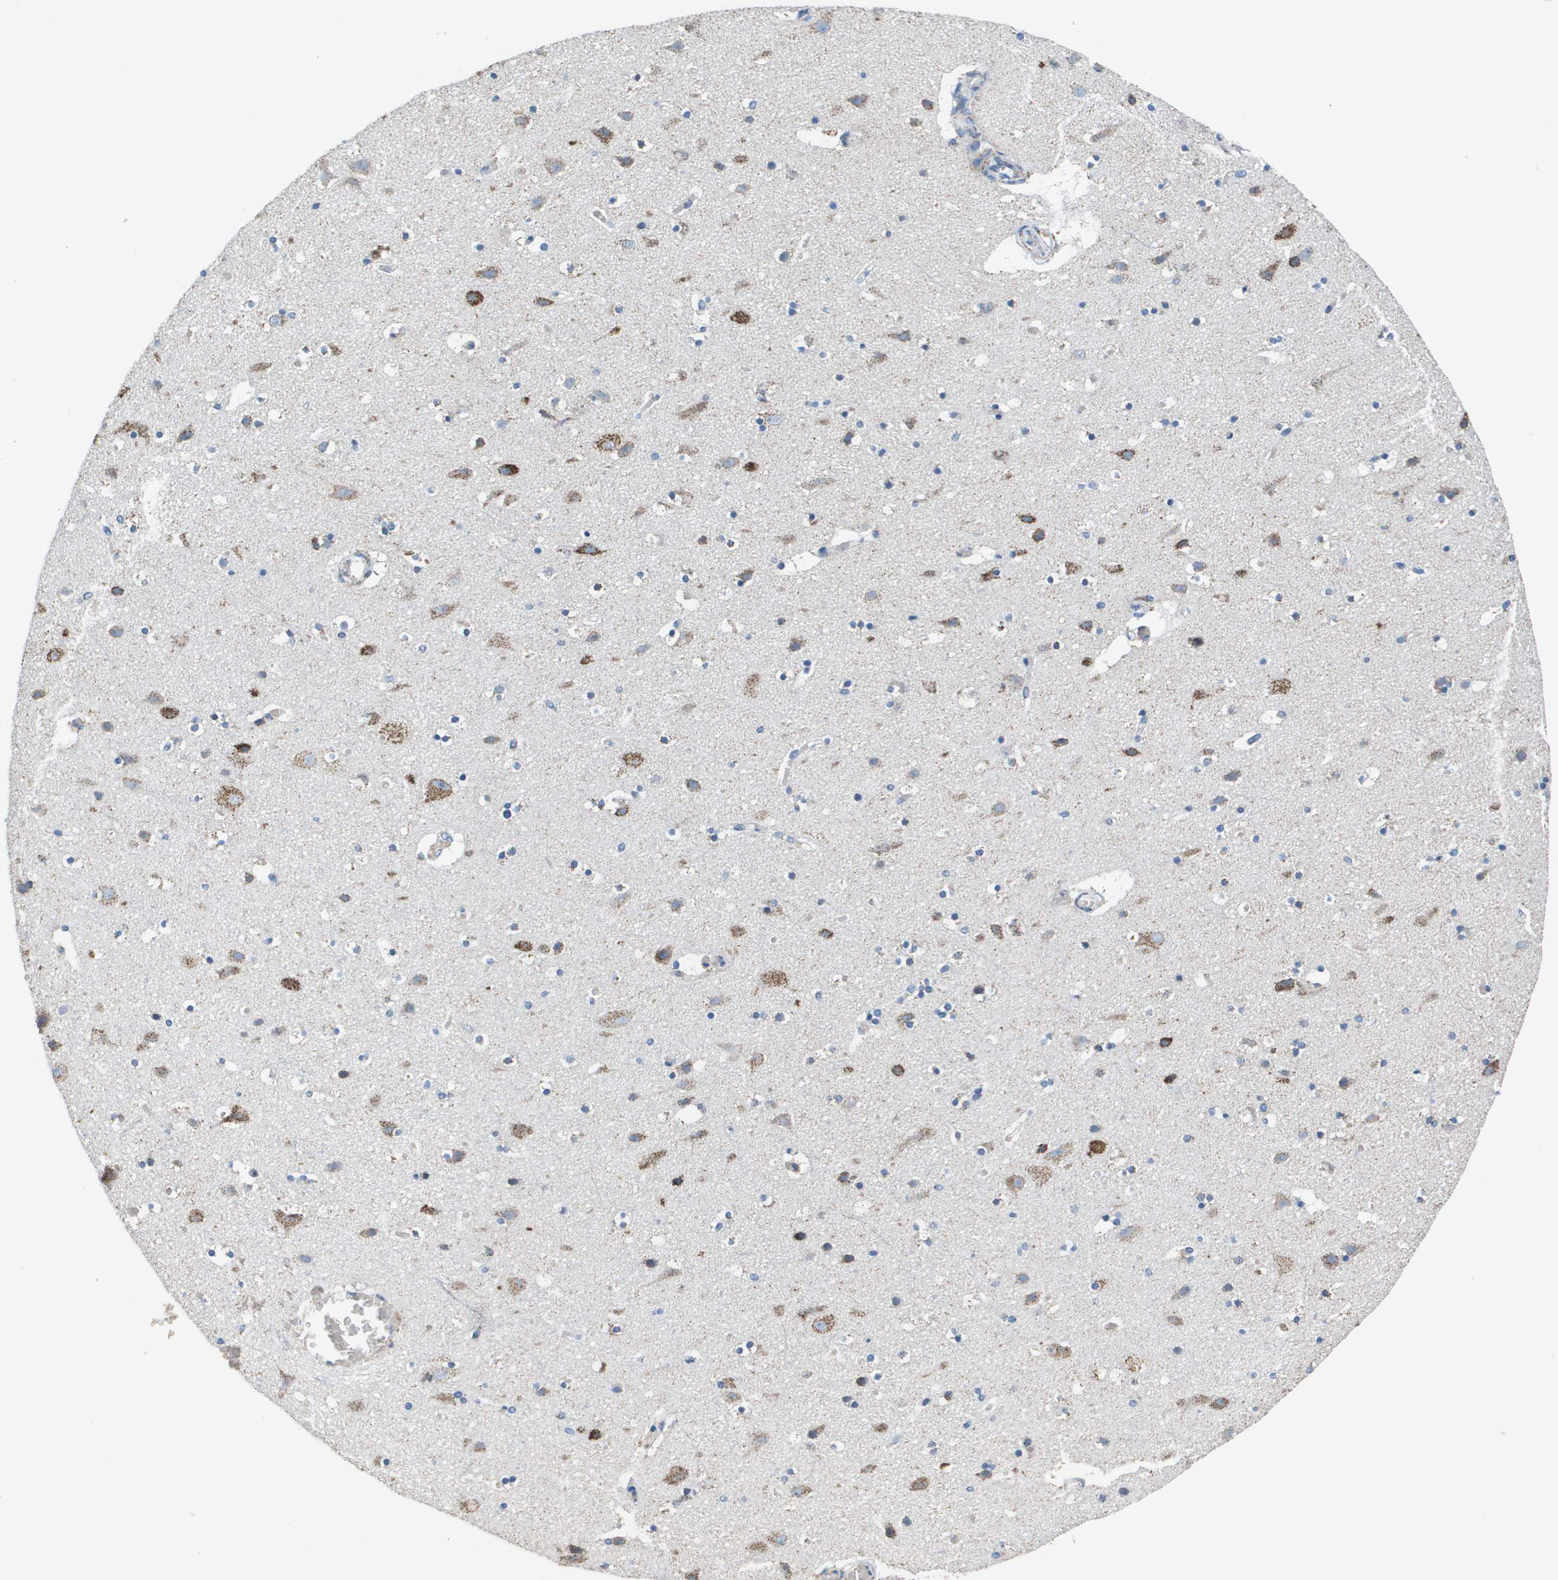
{"staining": {"intensity": "negative", "quantity": "none", "location": "none"}, "tissue": "cerebral cortex", "cell_type": "Endothelial cells", "image_type": "normal", "snomed": [{"axis": "morphology", "description": "Normal tissue, NOS"}, {"axis": "topography", "description": "Cerebral cortex"}], "caption": "High power microscopy photomicrograph of an immunohistochemistry image of unremarkable cerebral cortex, revealing no significant expression in endothelial cells.", "gene": "ATP5F1B", "patient": {"sex": "male", "age": 45}}